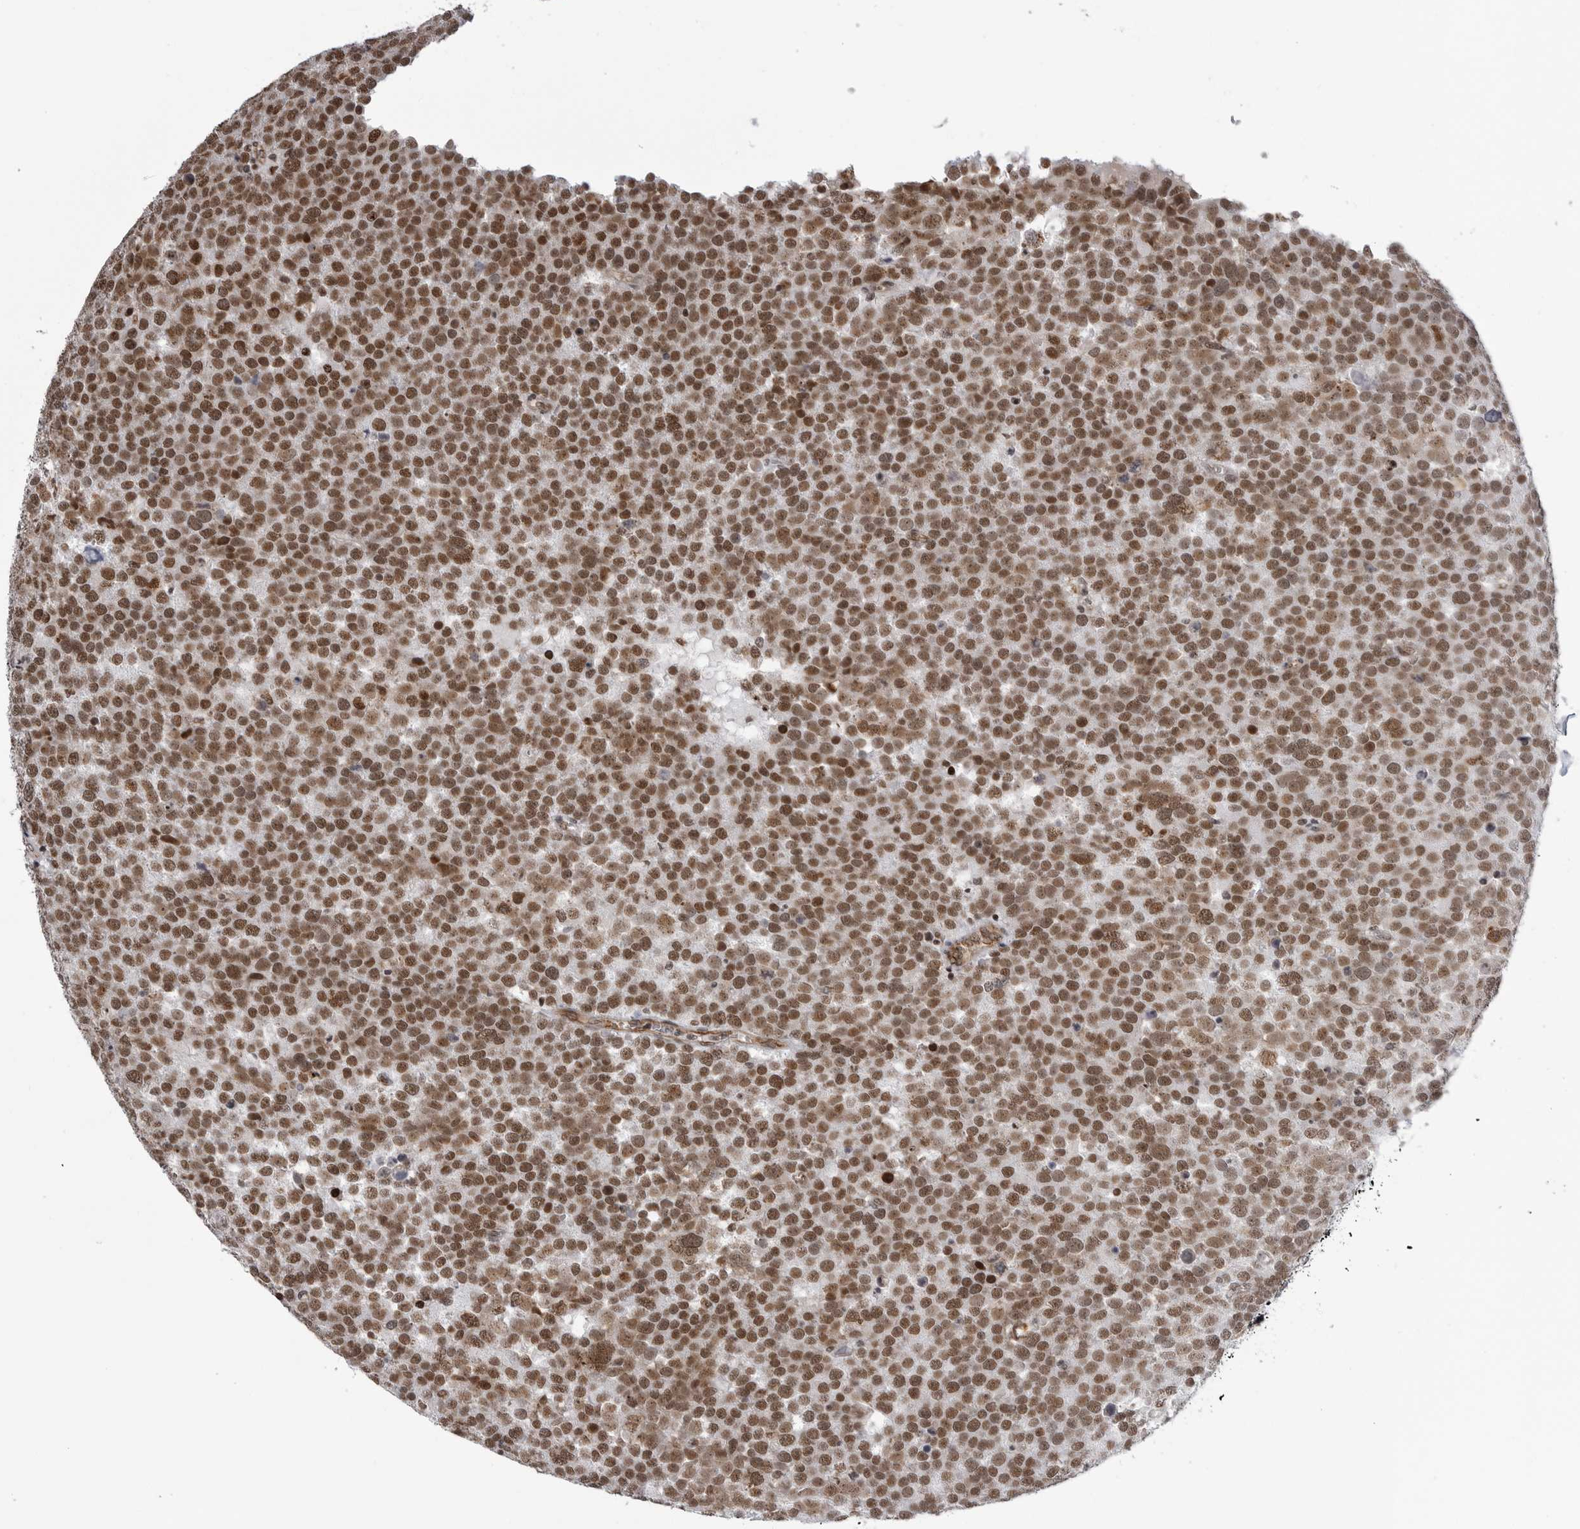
{"staining": {"intensity": "strong", "quantity": ">75%", "location": "nuclear"}, "tissue": "testis cancer", "cell_type": "Tumor cells", "image_type": "cancer", "snomed": [{"axis": "morphology", "description": "Seminoma, NOS"}, {"axis": "topography", "description": "Testis"}], "caption": "Immunohistochemical staining of human seminoma (testis) displays high levels of strong nuclear protein staining in about >75% of tumor cells.", "gene": "RNF26", "patient": {"sex": "male", "age": 71}}